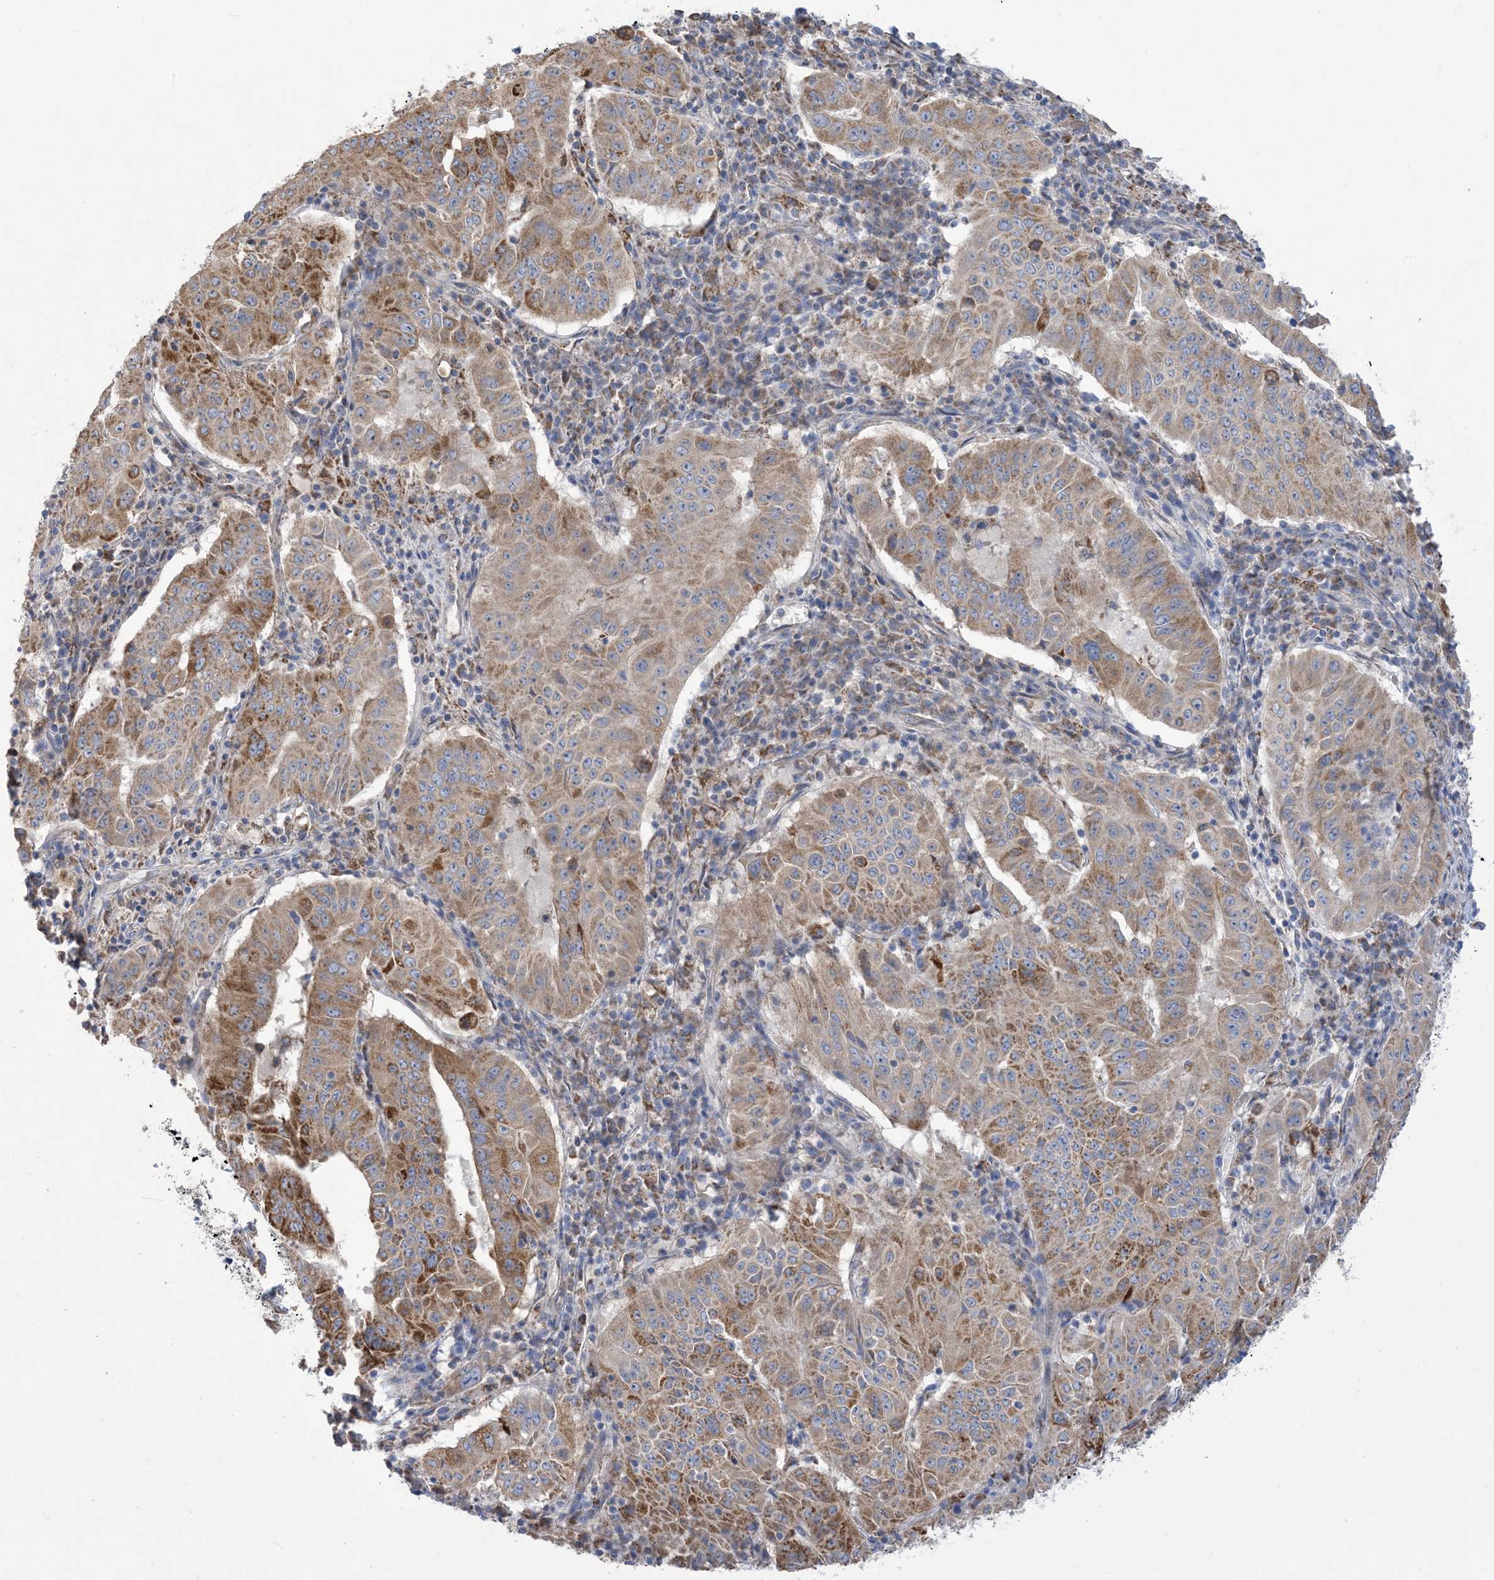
{"staining": {"intensity": "moderate", "quantity": ">75%", "location": "cytoplasmic/membranous"}, "tissue": "pancreatic cancer", "cell_type": "Tumor cells", "image_type": "cancer", "snomed": [{"axis": "morphology", "description": "Adenocarcinoma, NOS"}, {"axis": "topography", "description": "Pancreas"}], "caption": "This histopathology image displays adenocarcinoma (pancreatic) stained with immunohistochemistry (IHC) to label a protein in brown. The cytoplasmic/membranous of tumor cells show moderate positivity for the protein. Nuclei are counter-stained blue.", "gene": "CLEC16A", "patient": {"sex": "male", "age": 63}}